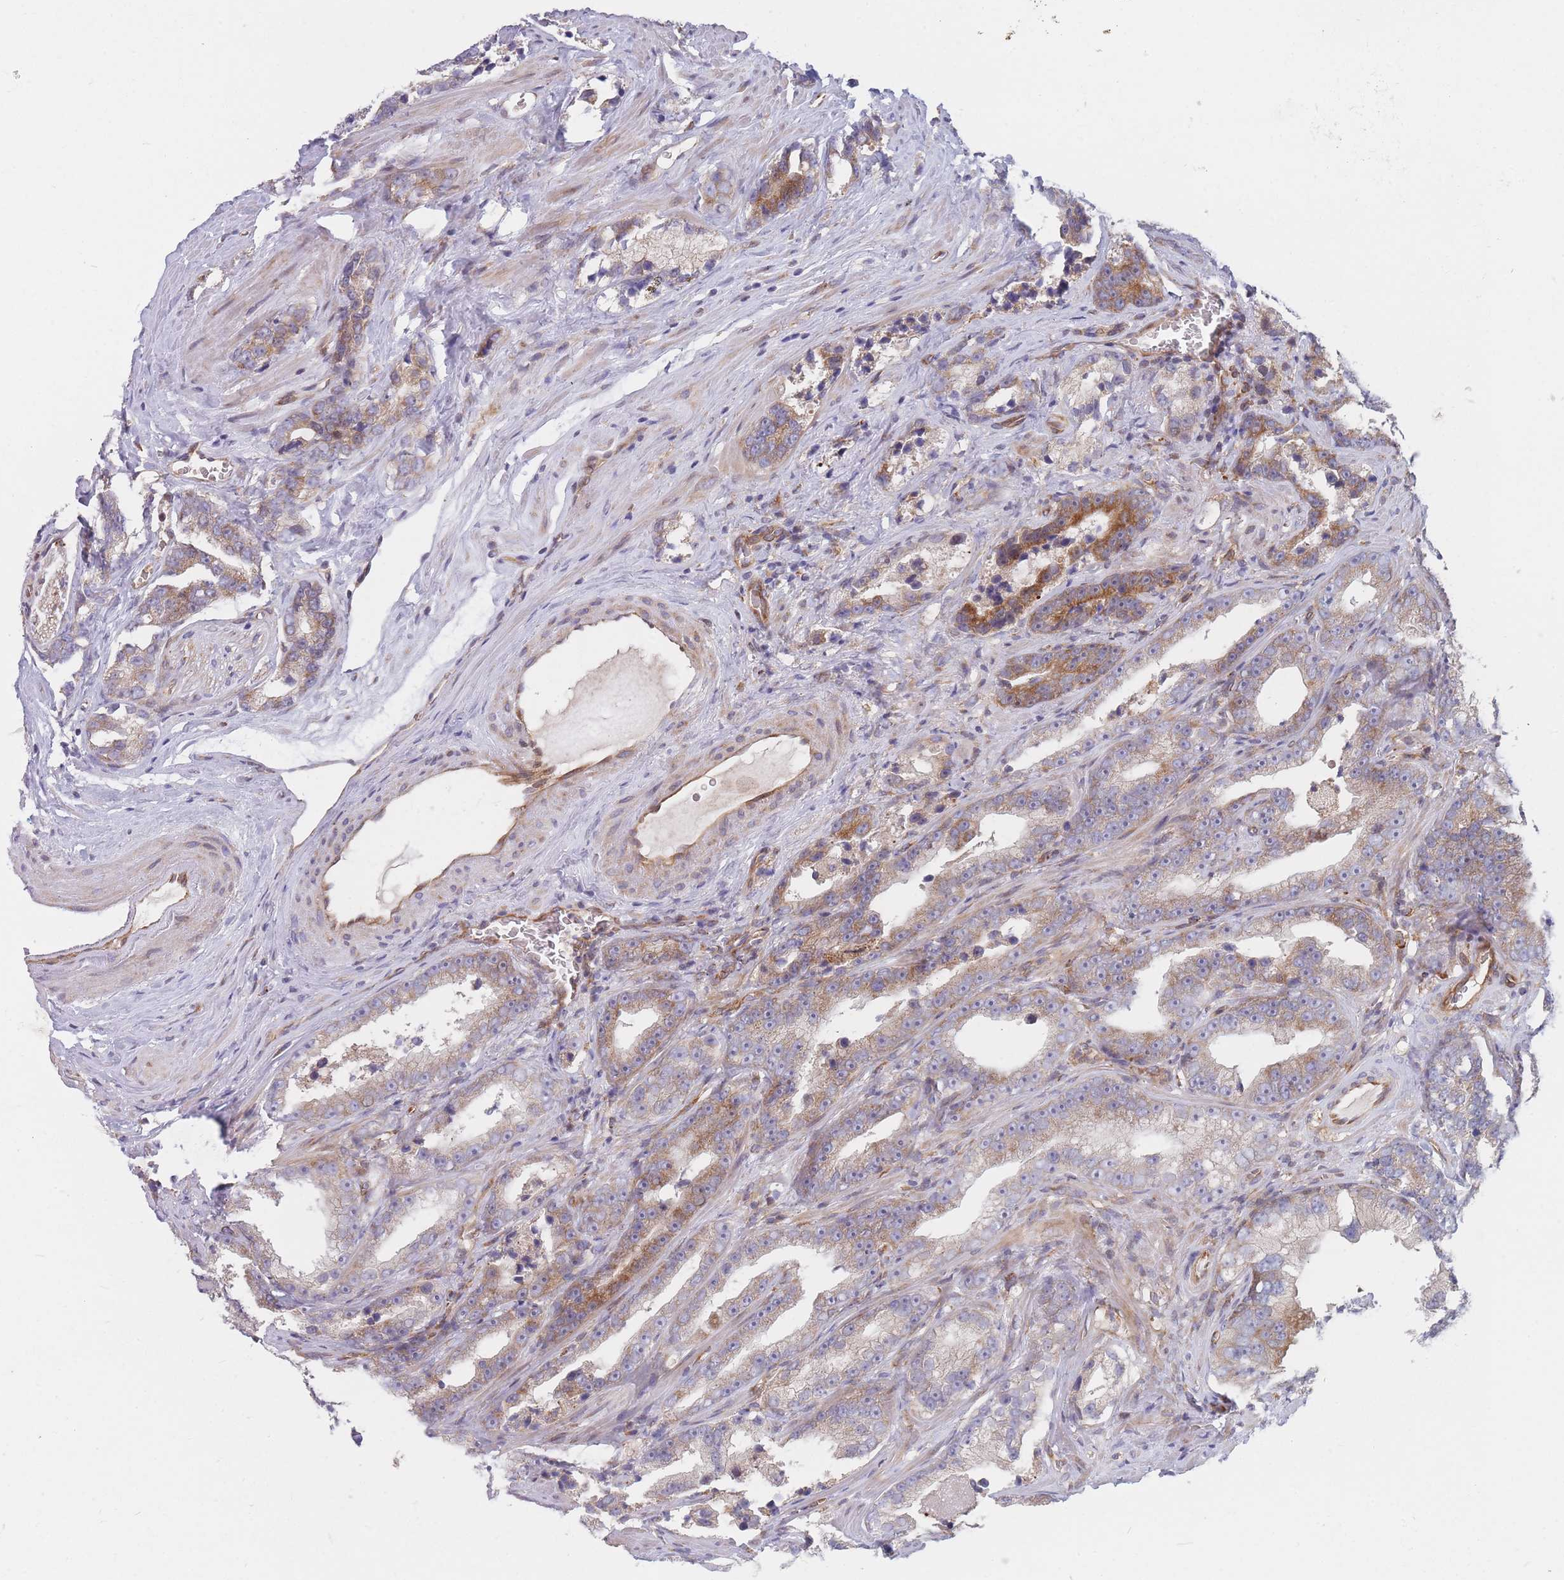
{"staining": {"intensity": "moderate", "quantity": ">75%", "location": "cytoplasmic/membranous"}, "tissue": "prostate cancer", "cell_type": "Tumor cells", "image_type": "cancer", "snomed": [{"axis": "morphology", "description": "Adenocarcinoma, High grade"}, {"axis": "topography", "description": "Prostate"}], "caption": "The photomicrograph displays a brown stain indicating the presence of a protein in the cytoplasmic/membranous of tumor cells in prostate cancer (adenocarcinoma (high-grade)).", "gene": "TMEM131L", "patient": {"sex": "male", "age": 62}}